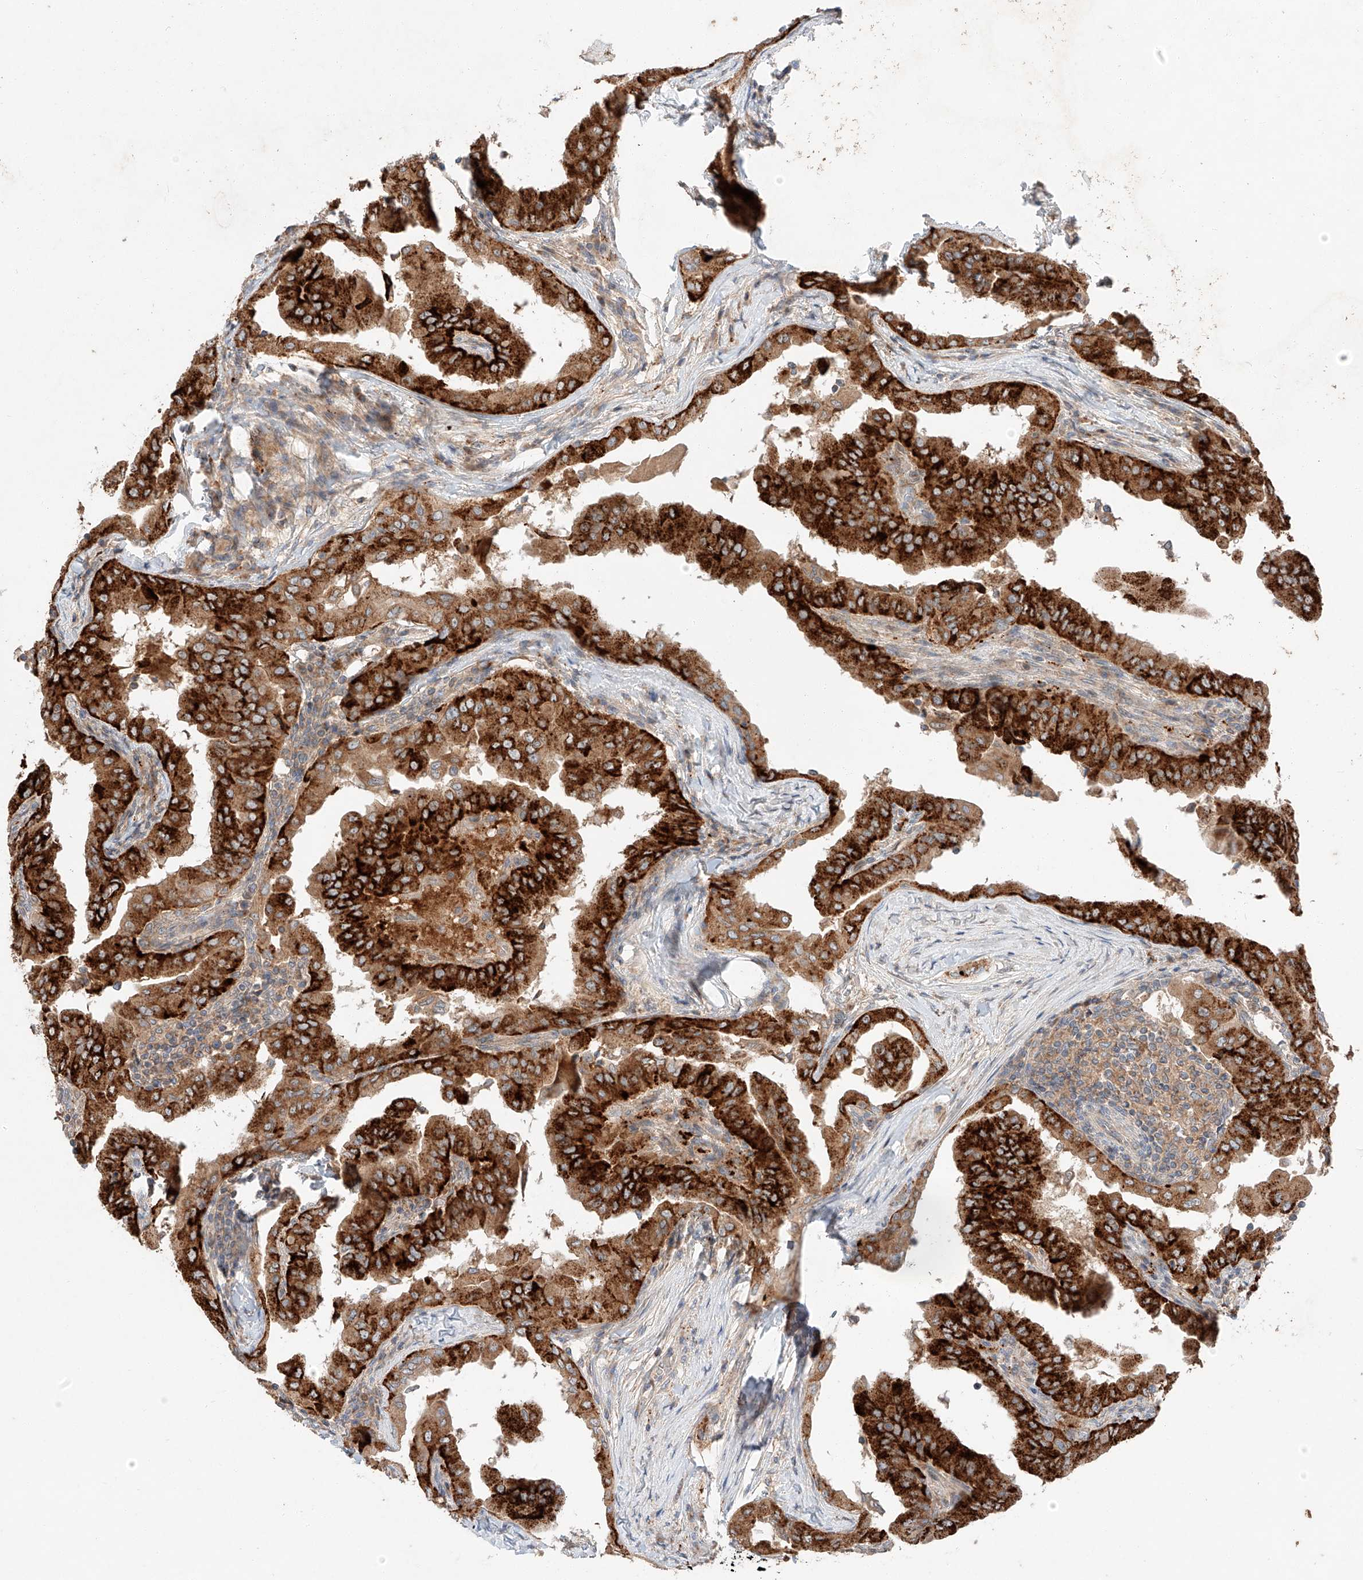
{"staining": {"intensity": "strong", "quantity": ">75%", "location": "cytoplasmic/membranous"}, "tissue": "thyroid cancer", "cell_type": "Tumor cells", "image_type": "cancer", "snomed": [{"axis": "morphology", "description": "Papillary adenocarcinoma, NOS"}, {"axis": "topography", "description": "Thyroid gland"}], "caption": "Protein staining shows strong cytoplasmic/membranous expression in approximately >75% of tumor cells in papillary adenocarcinoma (thyroid).", "gene": "XPNPEP1", "patient": {"sex": "male", "age": 33}}